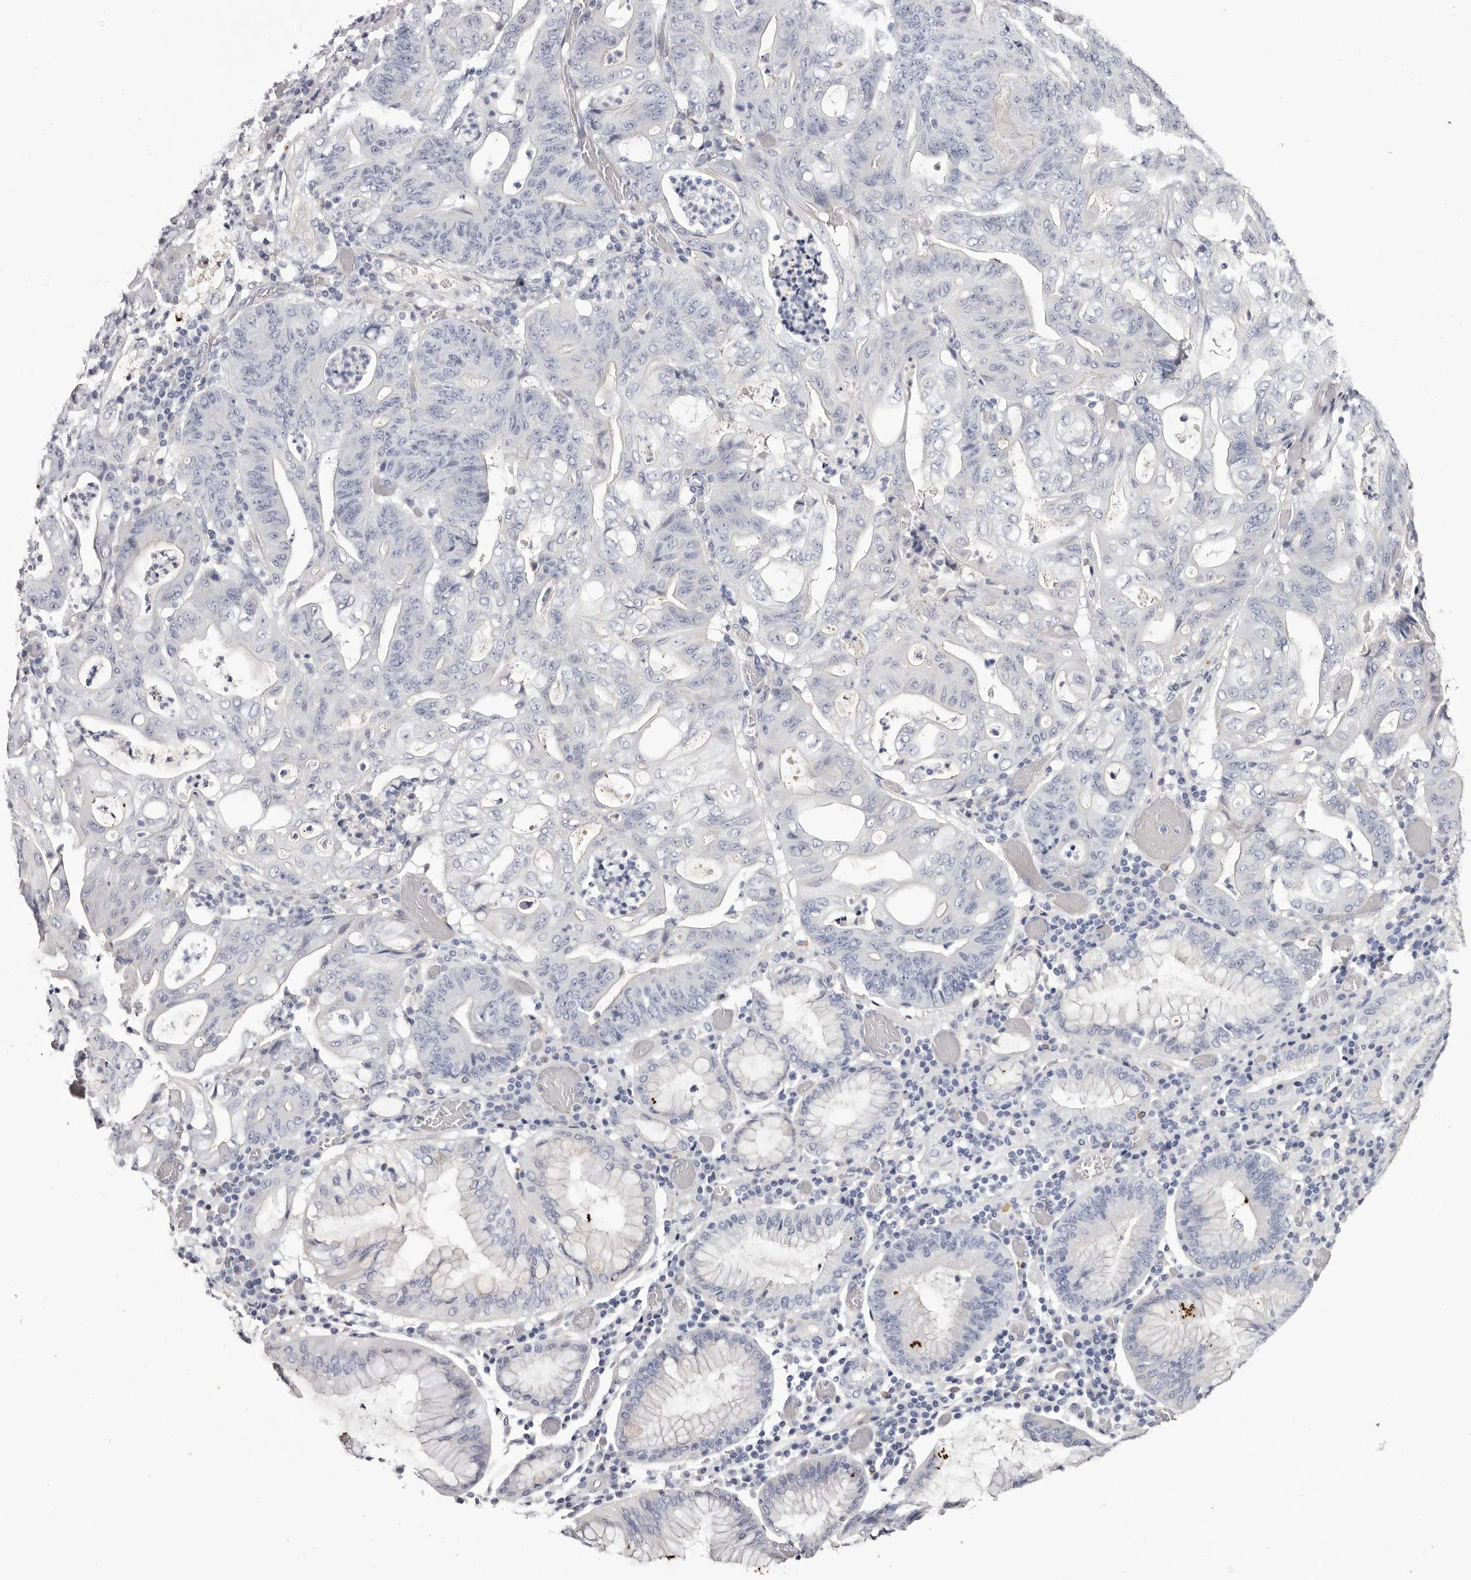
{"staining": {"intensity": "negative", "quantity": "none", "location": "none"}, "tissue": "stomach cancer", "cell_type": "Tumor cells", "image_type": "cancer", "snomed": [{"axis": "morphology", "description": "Adenocarcinoma, NOS"}, {"axis": "topography", "description": "Stomach"}], "caption": "Tumor cells show no significant protein staining in stomach cancer.", "gene": "CA6", "patient": {"sex": "female", "age": 73}}